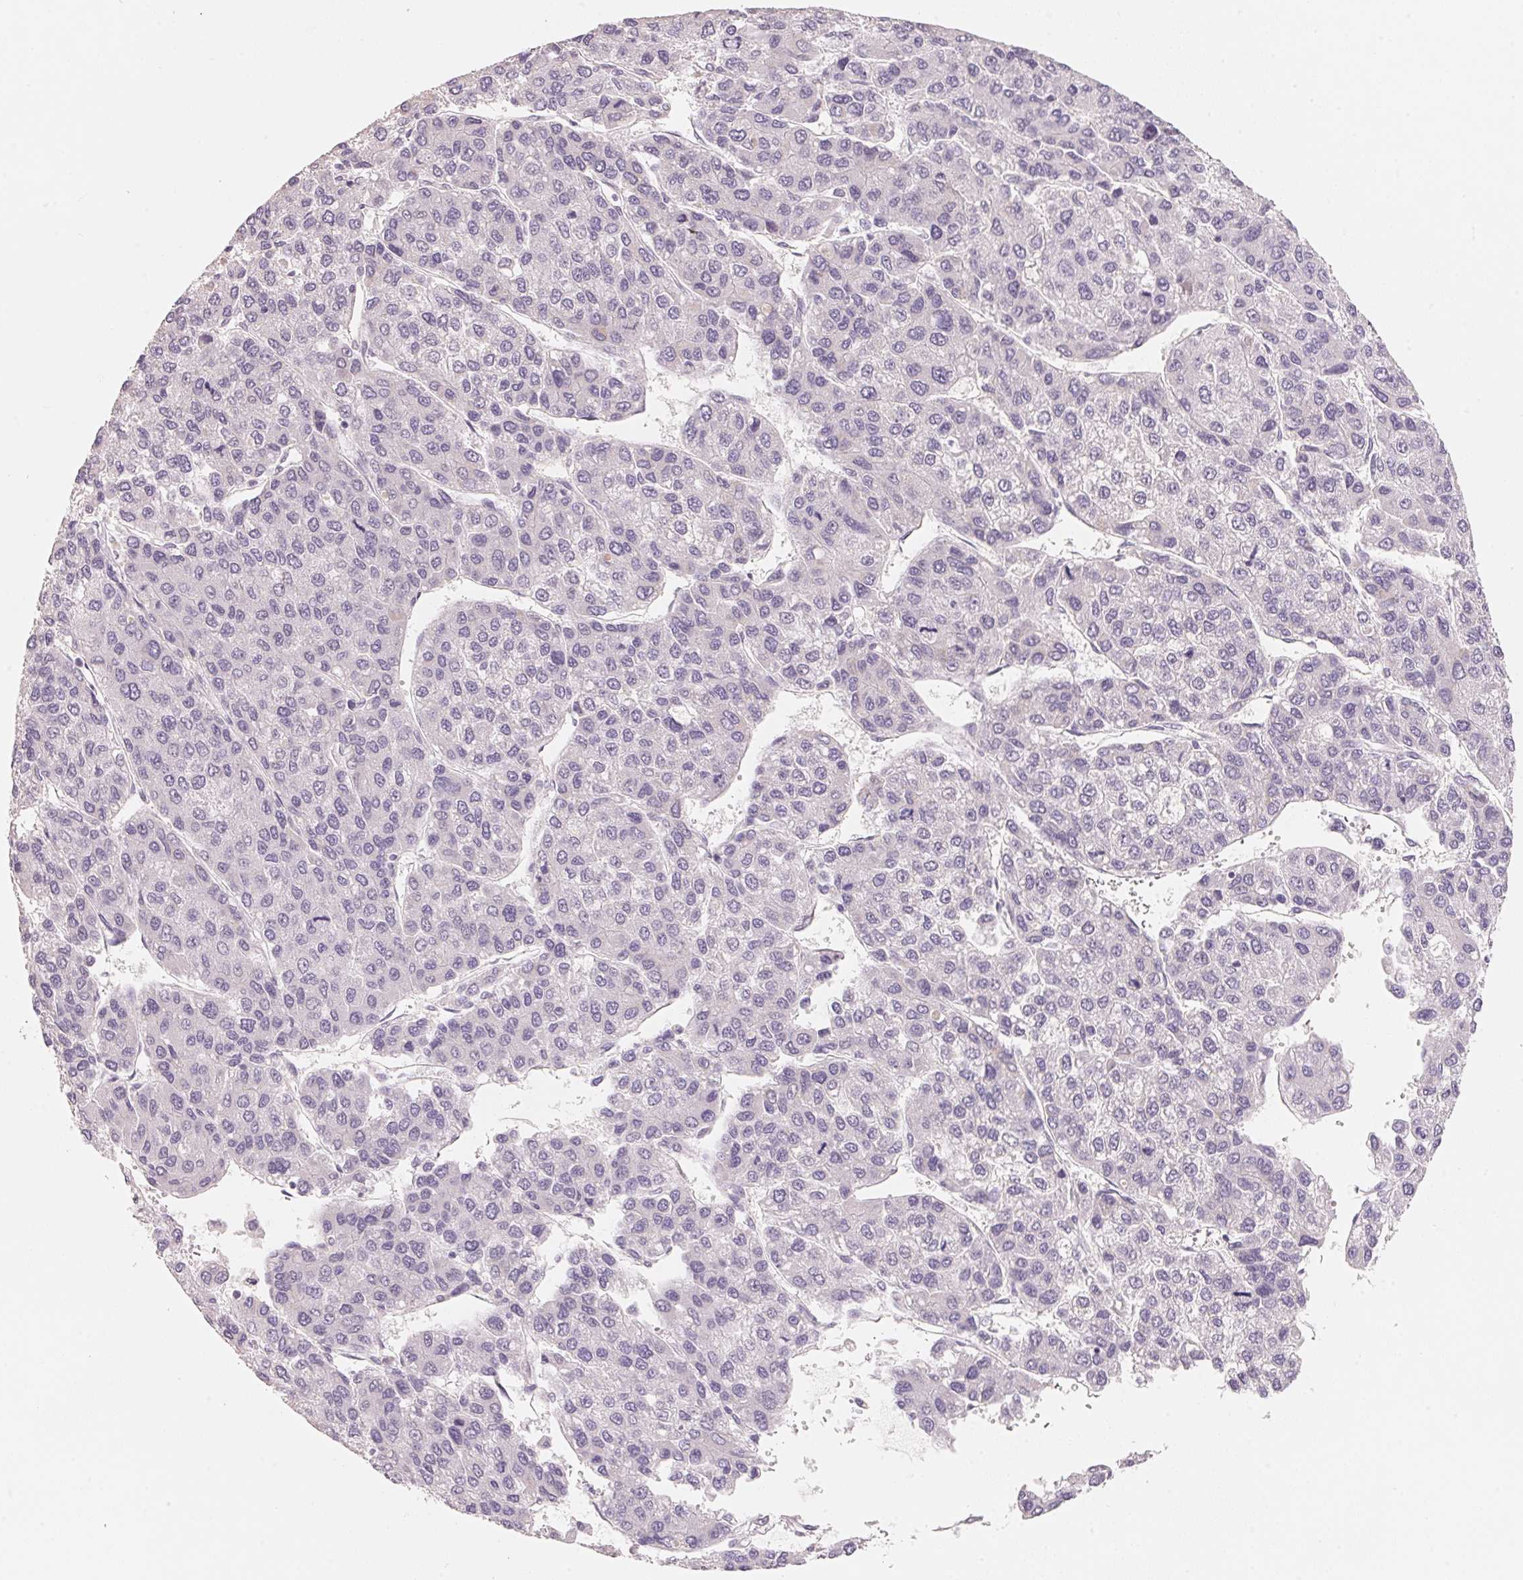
{"staining": {"intensity": "negative", "quantity": "none", "location": "none"}, "tissue": "liver cancer", "cell_type": "Tumor cells", "image_type": "cancer", "snomed": [{"axis": "morphology", "description": "Carcinoma, Hepatocellular, NOS"}, {"axis": "topography", "description": "Liver"}], "caption": "Tumor cells are negative for brown protein staining in liver cancer (hepatocellular carcinoma).", "gene": "TP53AIP1", "patient": {"sex": "female", "age": 66}}